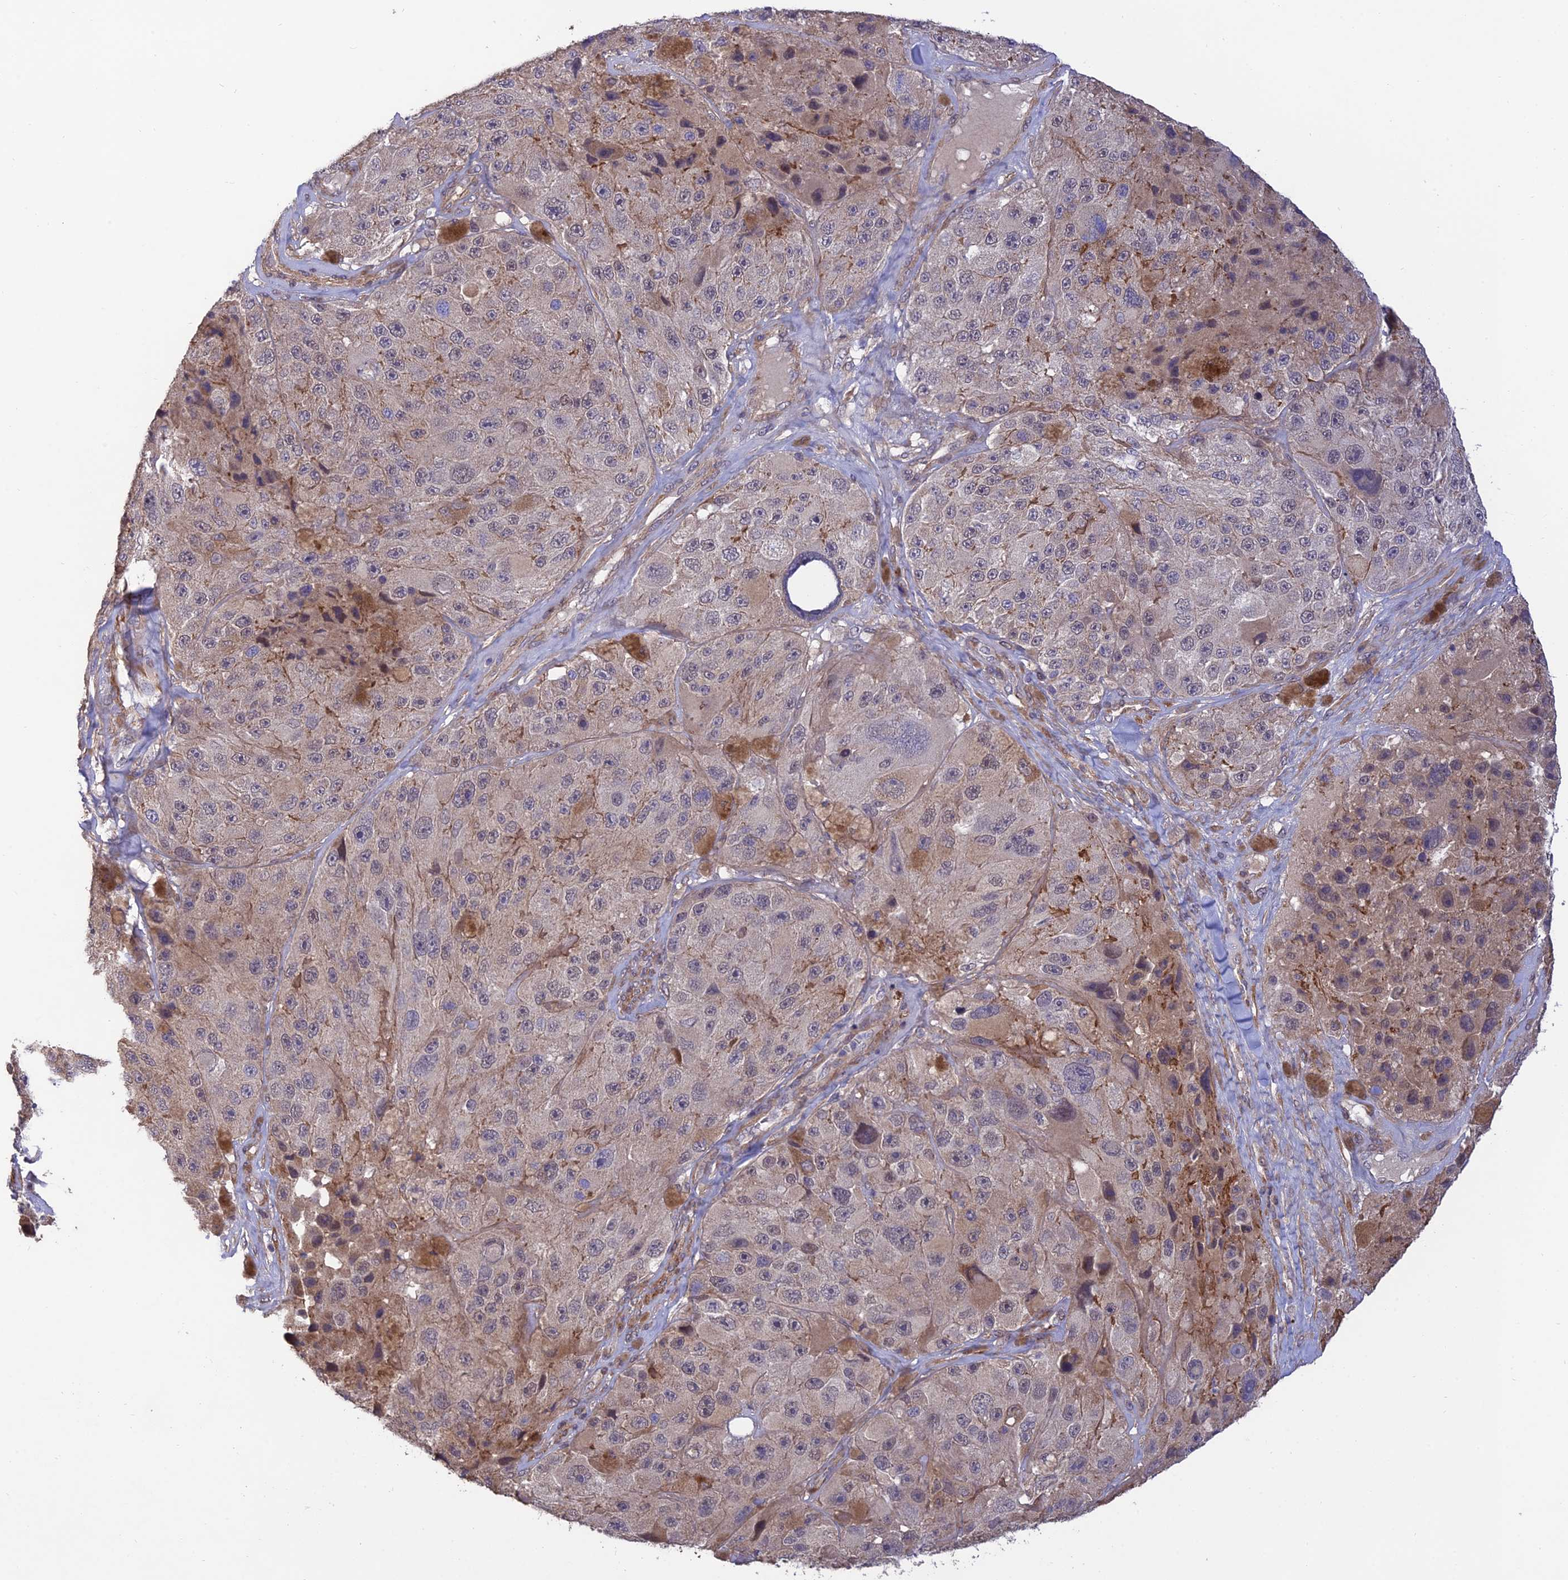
{"staining": {"intensity": "negative", "quantity": "none", "location": "none"}, "tissue": "melanoma", "cell_type": "Tumor cells", "image_type": "cancer", "snomed": [{"axis": "morphology", "description": "Malignant melanoma, Metastatic site"}, {"axis": "topography", "description": "Lymph node"}], "caption": "Immunohistochemistry histopathology image of melanoma stained for a protein (brown), which displays no expression in tumor cells.", "gene": "PAGR1", "patient": {"sex": "male", "age": 62}}